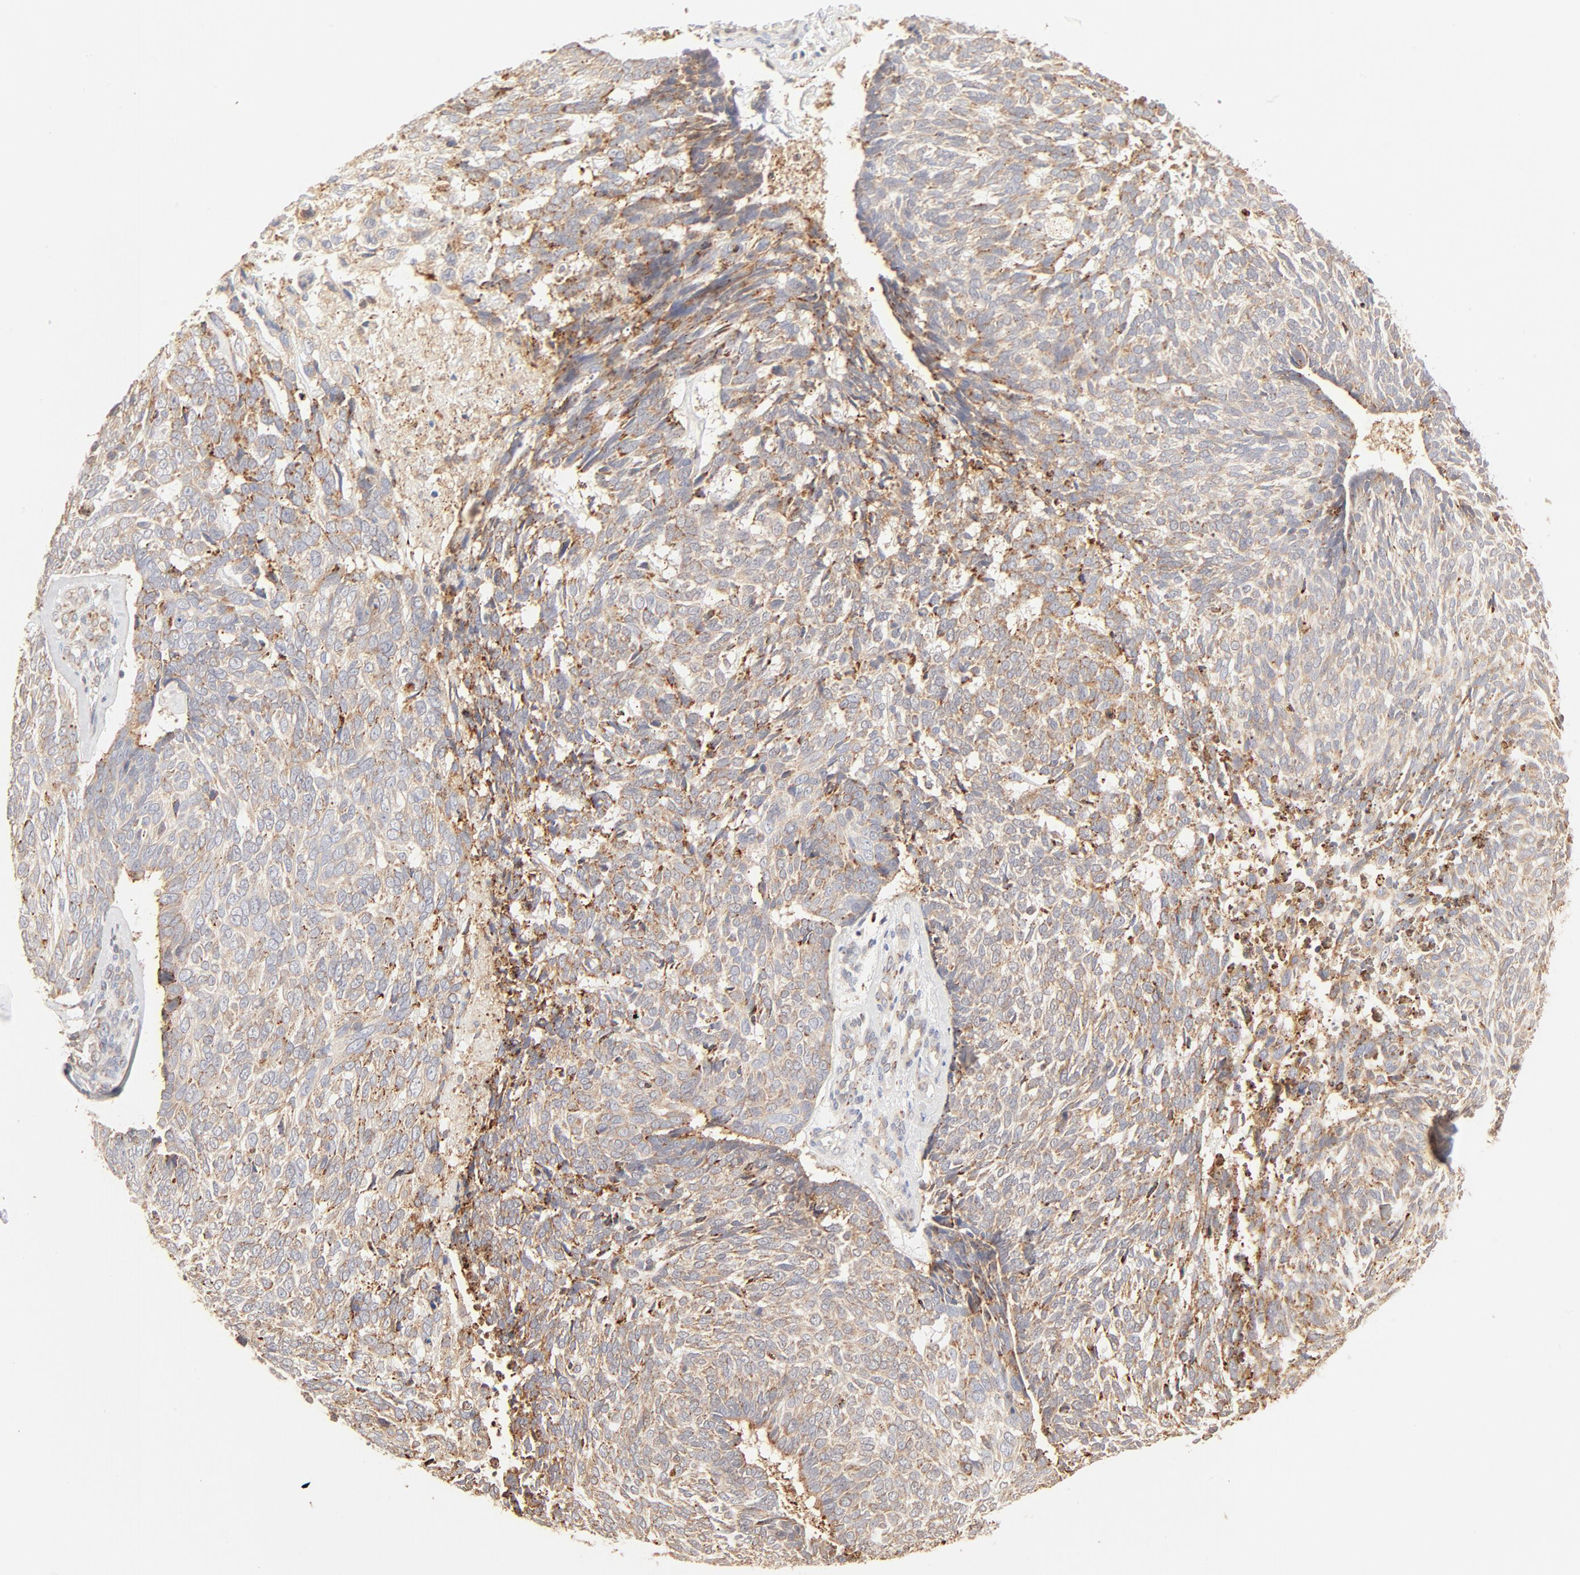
{"staining": {"intensity": "weak", "quantity": ">75%", "location": "cytoplasmic/membranous"}, "tissue": "skin cancer", "cell_type": "Tumor cells", "image_type": "cancer", "snomed": [{"axis": "morphology", "description": "Basal cell carcinoma"}, {"axis": "topography", "description": "Skin"}], "caption": "Immunohistochemical staining of skin basal cell carcinoma reveals weak cytoplasmic/membranous protein positivity in approximately >75% of tumor cells.", "gene": "PARP12", "patient": {"sex": "male", "age": 72}}